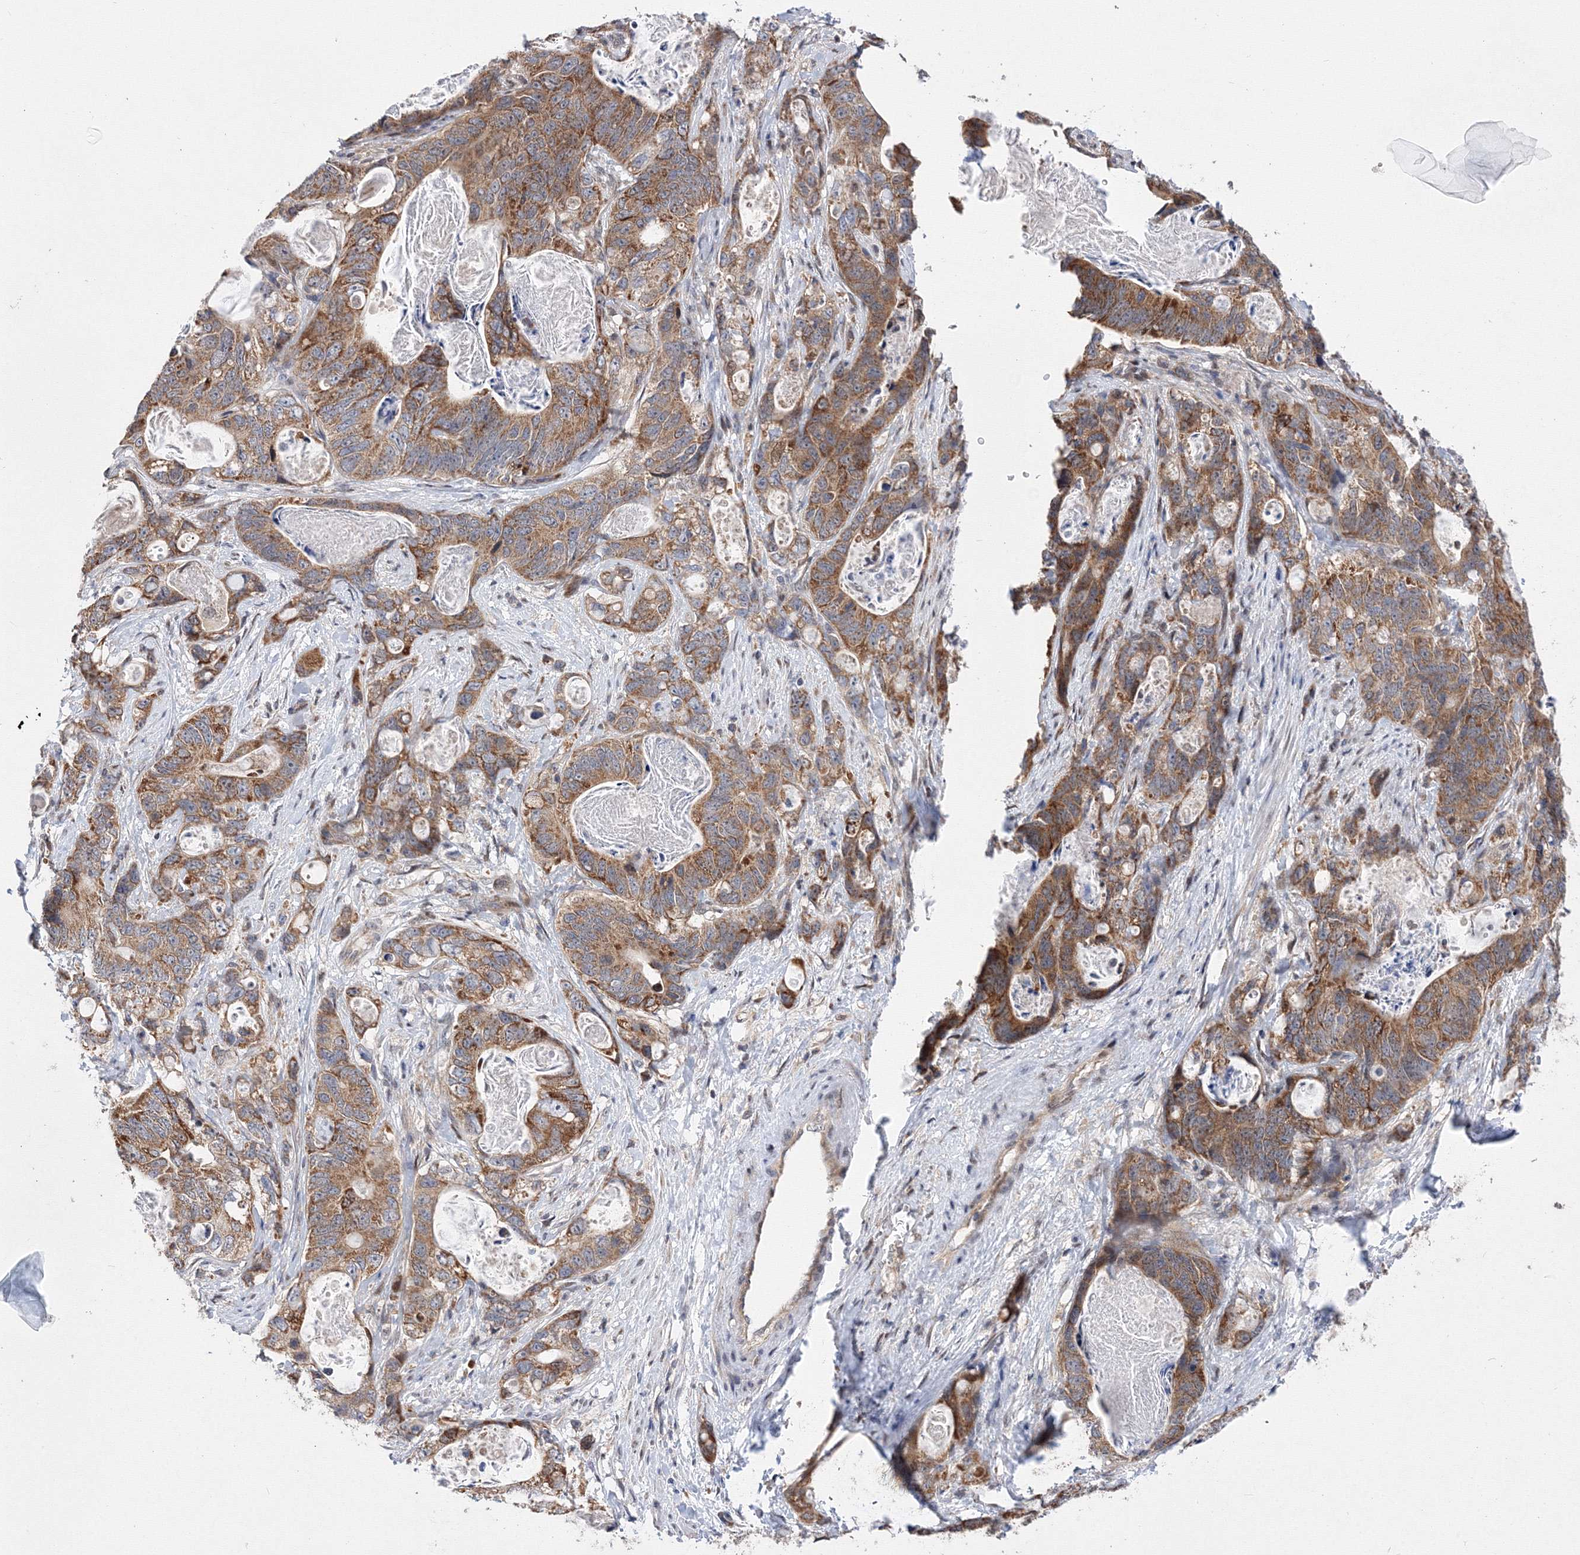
{"staining": {"intensity": "moderate", "quantity": ">75%", "location": "cytoplasmic/membranous"}, "tissue": "stomach cancer", "cell_type": "Tumor cells", "image_type": "cancer", "snomed": [{"axis": "morphology", "description": "Normal tissue, NOS"}, {"axis": "morphology", "description": "Adenocarcinoma, NOS"}, {"axis": "topography", "description": "Stomach"}], "caption": "Moderate cytoplasmic/membranous staining is seen in approximately >75% of tumor cells in stomach cancer. Nuclei are stained in blue.", "gene": "GPN1", "patient": {"sex": "female", "age": 89}}